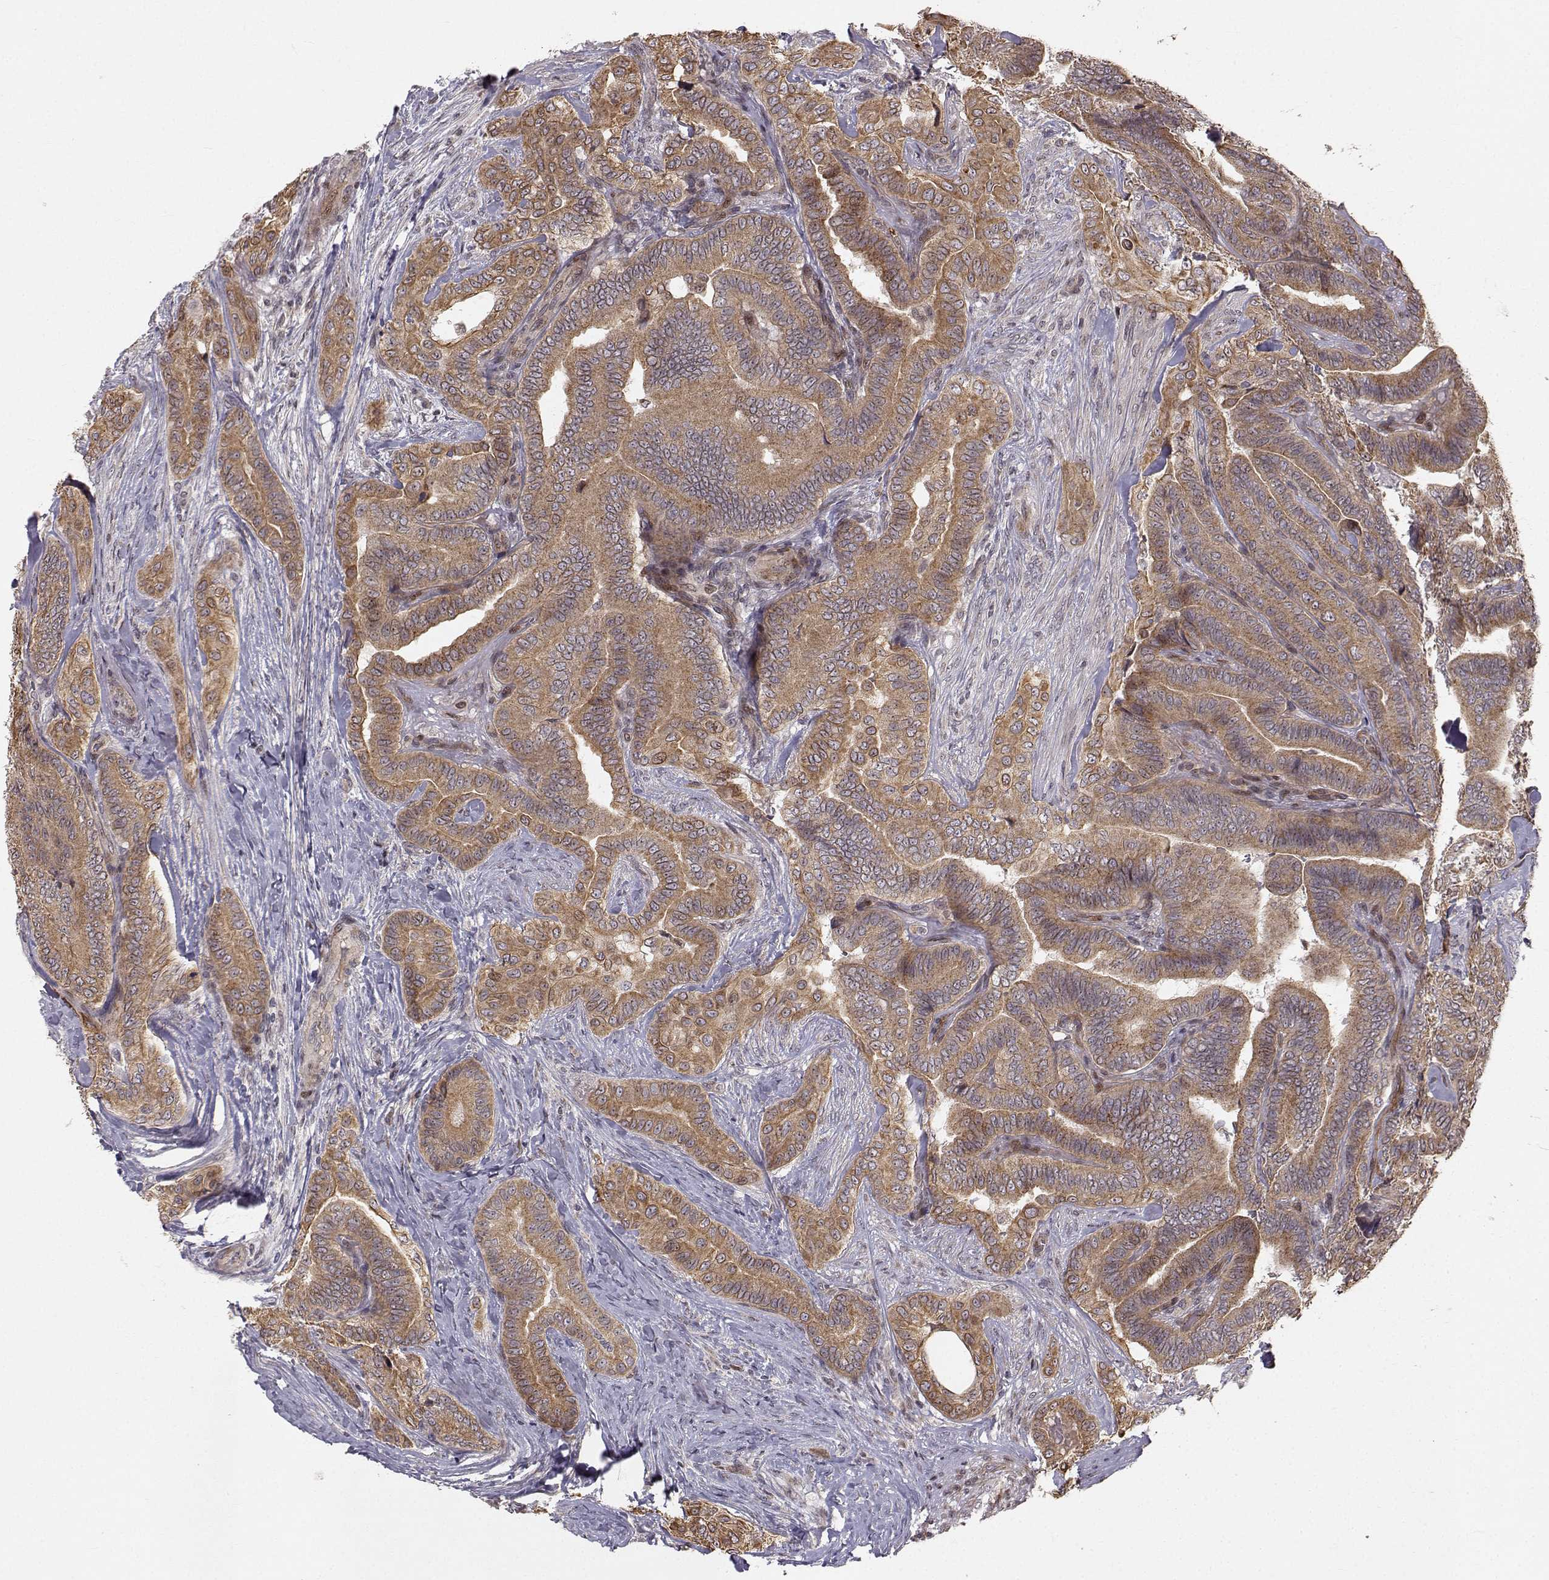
{"staining": {"intensity": "moderate", "quantity": ">75%", "location": "cytoplasmic/membranous"}, "tissue": "thyroid cancer", "cell_type": "Tumor cells", "image_type": "cancer", "snomed": [{"axis": "morphology", "description": "Papillary adenocarcinoma, NOS"}, {"axis": "topography", "description": "Thyroid gland"}], "caption": "The image shows immunohistochemical staining of papillary adenocarcinoma (thyroid). There is moderate cytoplasmic/membranous staining is identified in about >75% of tumor cells.", "gene": "APC", "patient": {"sex": "male", "age": 61}}